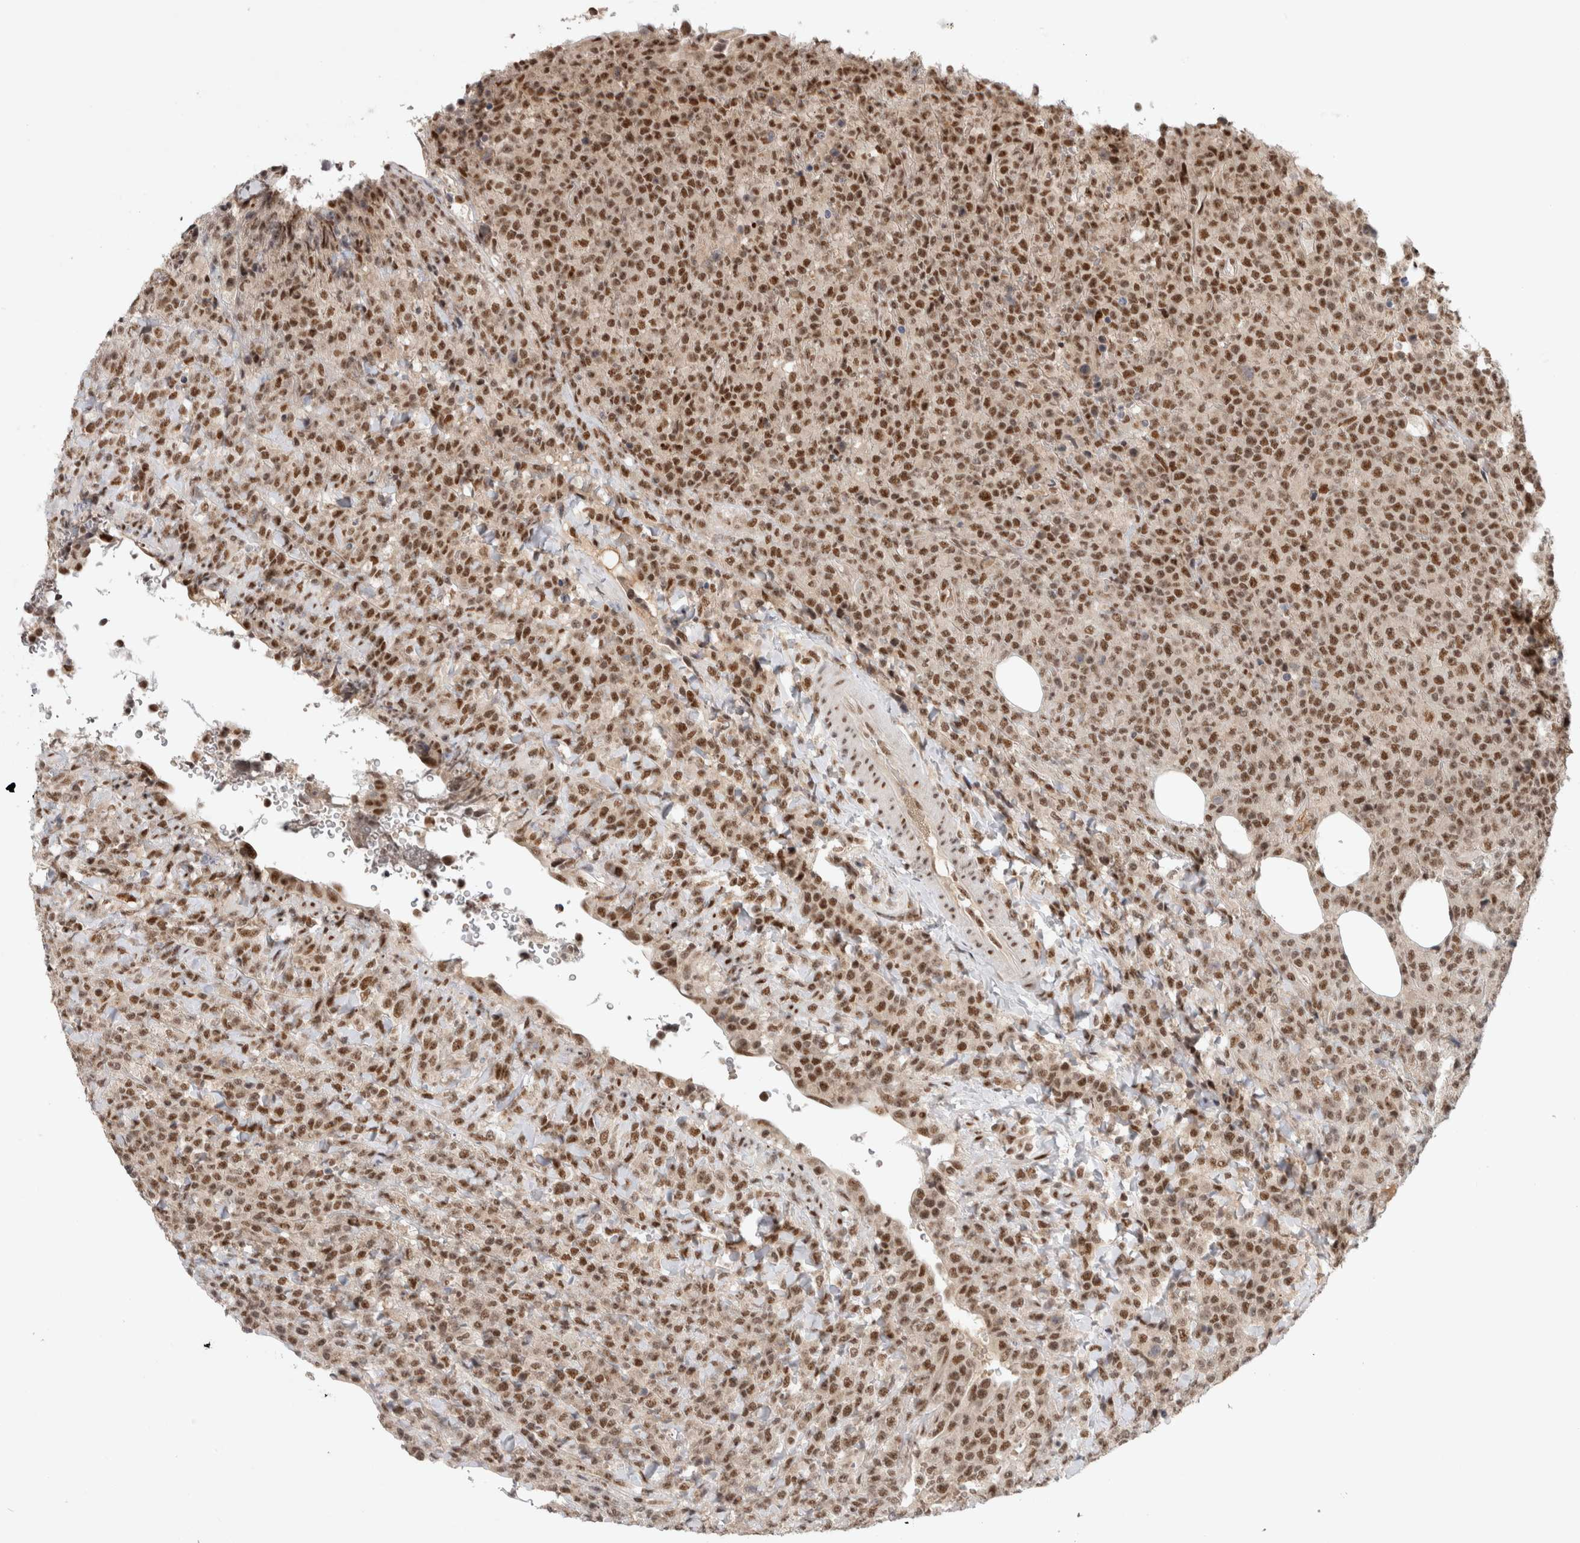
{"staining": {"intensity": "strong", "quantity": ">75%", "location": "nuclear"}, "tissue": "lymphoma", "cell_type": "Tumor cells", "image_type": "cancer", "snomed": [{"axis": "morphology", "description": "Malignant lymphoma, non-Hodgkin's type, High grade"}, {"axis": "topography", "description": "Lymph node"}], "caption": "Lymphoma was stained to show a protein in brown. There is high levels of strong nuclear expression in about >75% of tumor cells. Using DAB (3,3'-diaminobenzidine) (brown) and hematoxylin (blue) stains, captured at high magnification using brightfield microscopy.", "gene": "HESX1", "patient": {"sex": "male", "age": 13}}